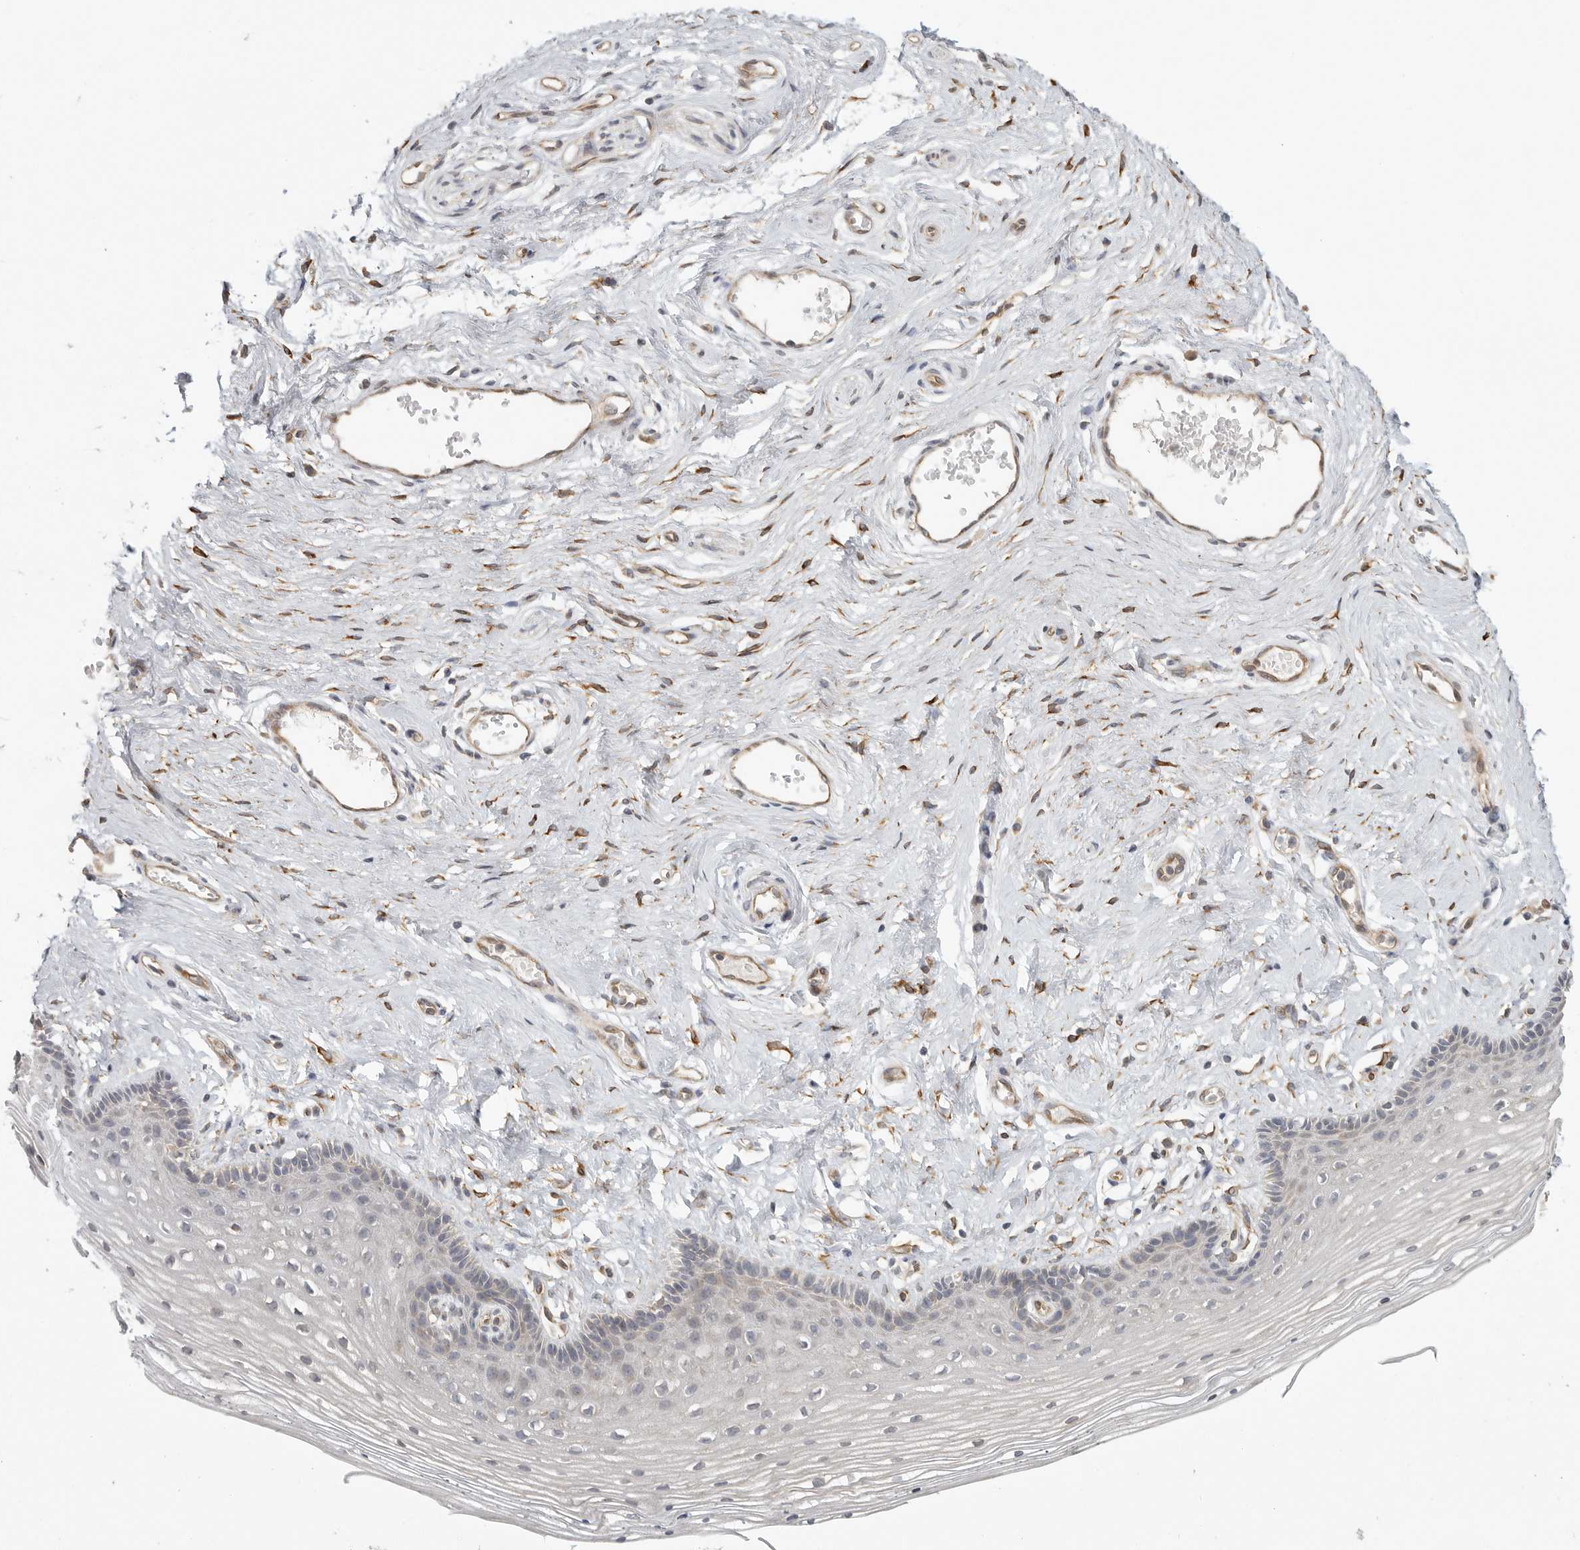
{"staining": {"intensity": "weak", "quantity": "25%-75%", "location": "cytoplasmic/membranous"}, "tissue": "vagina", "cell_type": "Squamous epithelial cells", "image_type": "normal", "snomed": [{"axis": "morphology", "description": "Normal tissue, NOS"}, {"axis": "topography", "description": "Vagina"}], "caption": "This micrograph shows IHC staining of normal human vagina, with low weak cytoplasmic/membranous expression in about 25%-75% of squamous epithelial cells.", "gene": "BCAP29", "patient": {"sex": "female", "age": 46}}